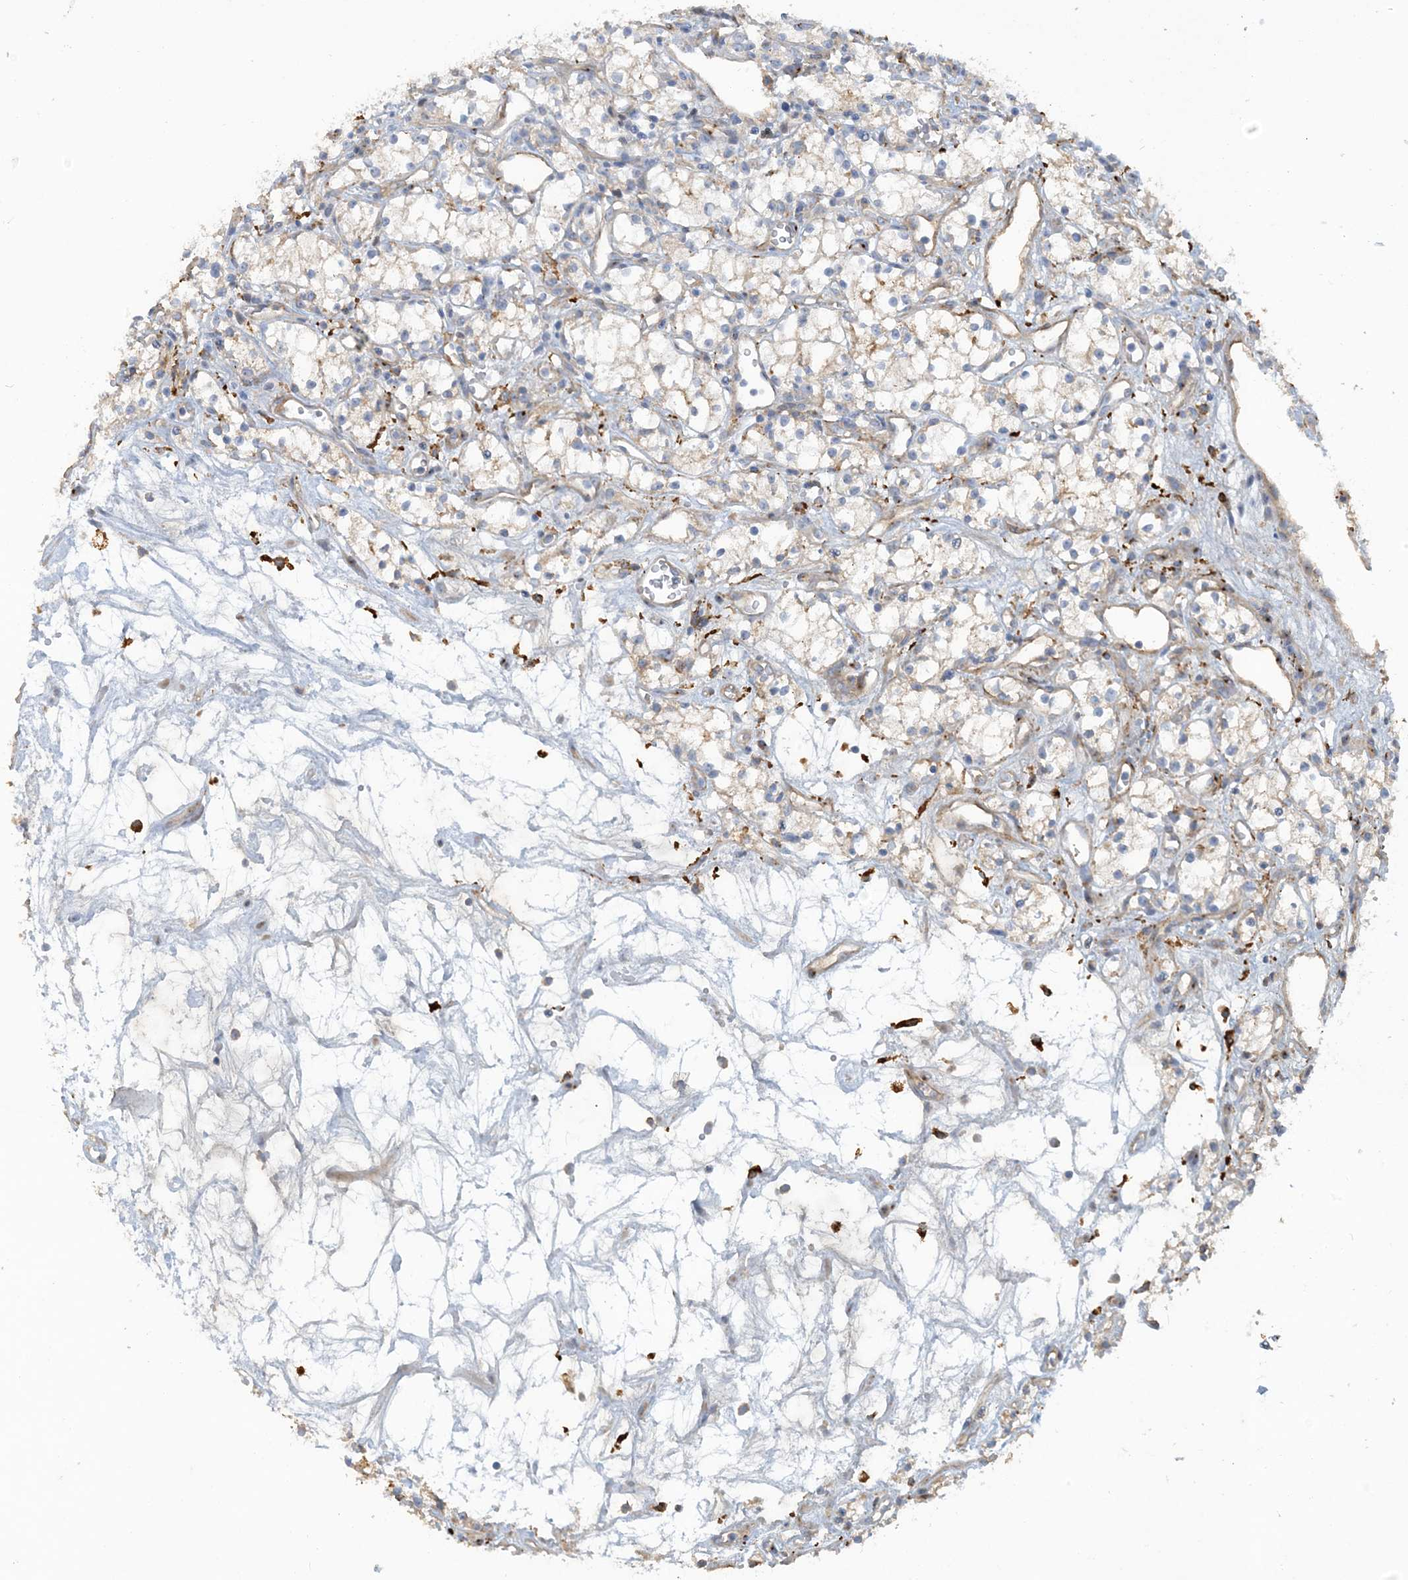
{"staining": {"intensity": "weak", "quantity": "25%-75%", "location": "cytoplasmic/membranous"}, "tissue": "renal cancer", "cell_type": "Tumor cells", "image_type": "cancer", "snomed": [{"axis": "morphology", "description": "Adenocarcinoma, NOS"}, {"axis": "topography", "description": "Kidney"}], "caption": "Brown immunohistochemical staining in renal cancer shows weak cytoplasmic/membranous expression in approximately 25%-75% of tumor cells.", "gene": "PEAR1", "patient": {"sex": "male", "age": 59}}